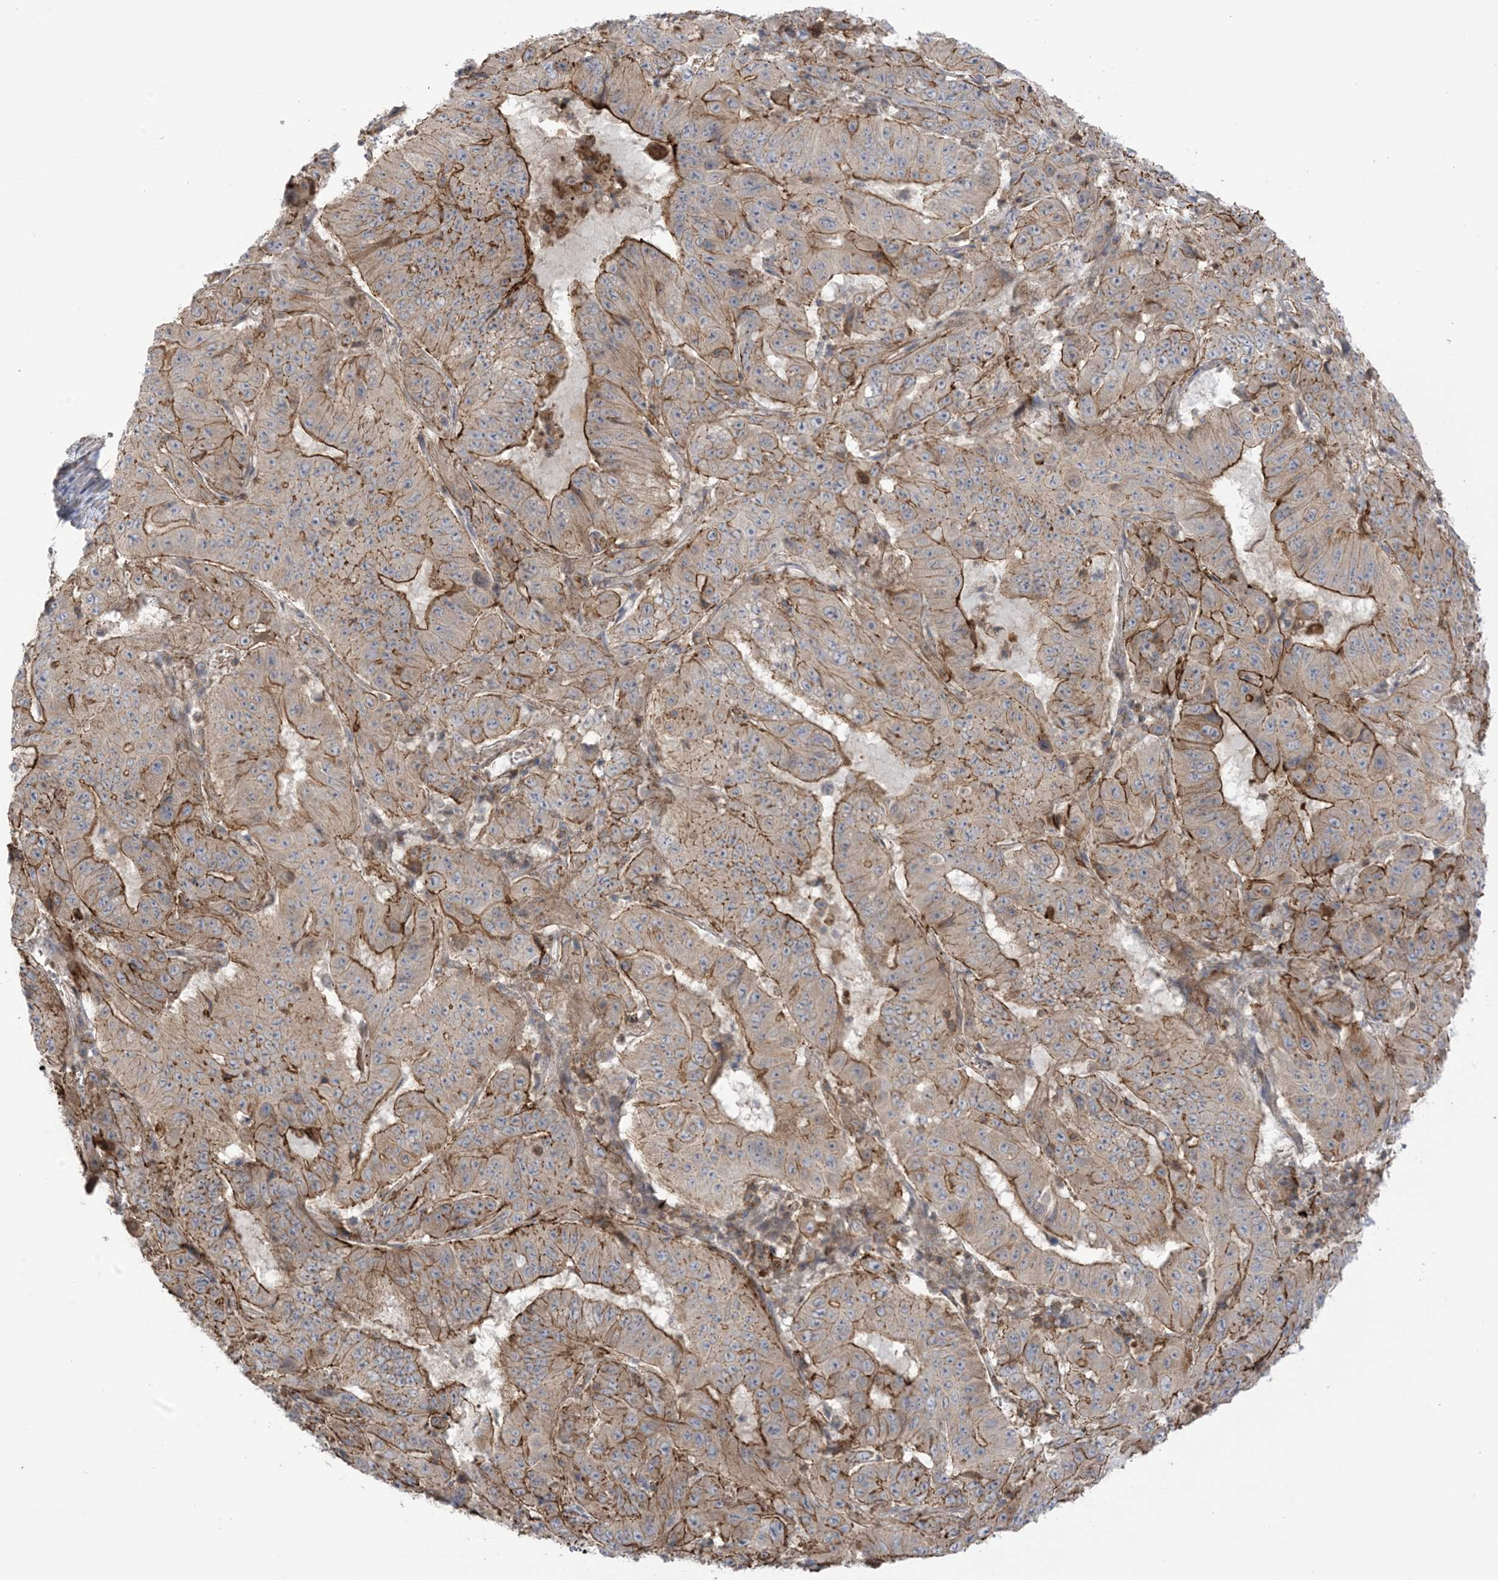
{"staining": {"intensity": "moderate", "quantity": ">75%", "location": "cytoplasmic/membranous"}, "tissue": "pancreatic cancer", "cell_type": "Tumor cells", "image_type": "cancer", "snomed": [{"axis": "morphology", "description": "Adenocarcinoma, NOS"}, {"axis": "topography", "description": "Pancreas"}], "caption": "Pancreatic cancer tissue demonstrates moderate cytoplasmic/membranous expression in about >75% of tumor cells", "gene": "ICMT", "patient": {"sex": "male", "age": 63}}